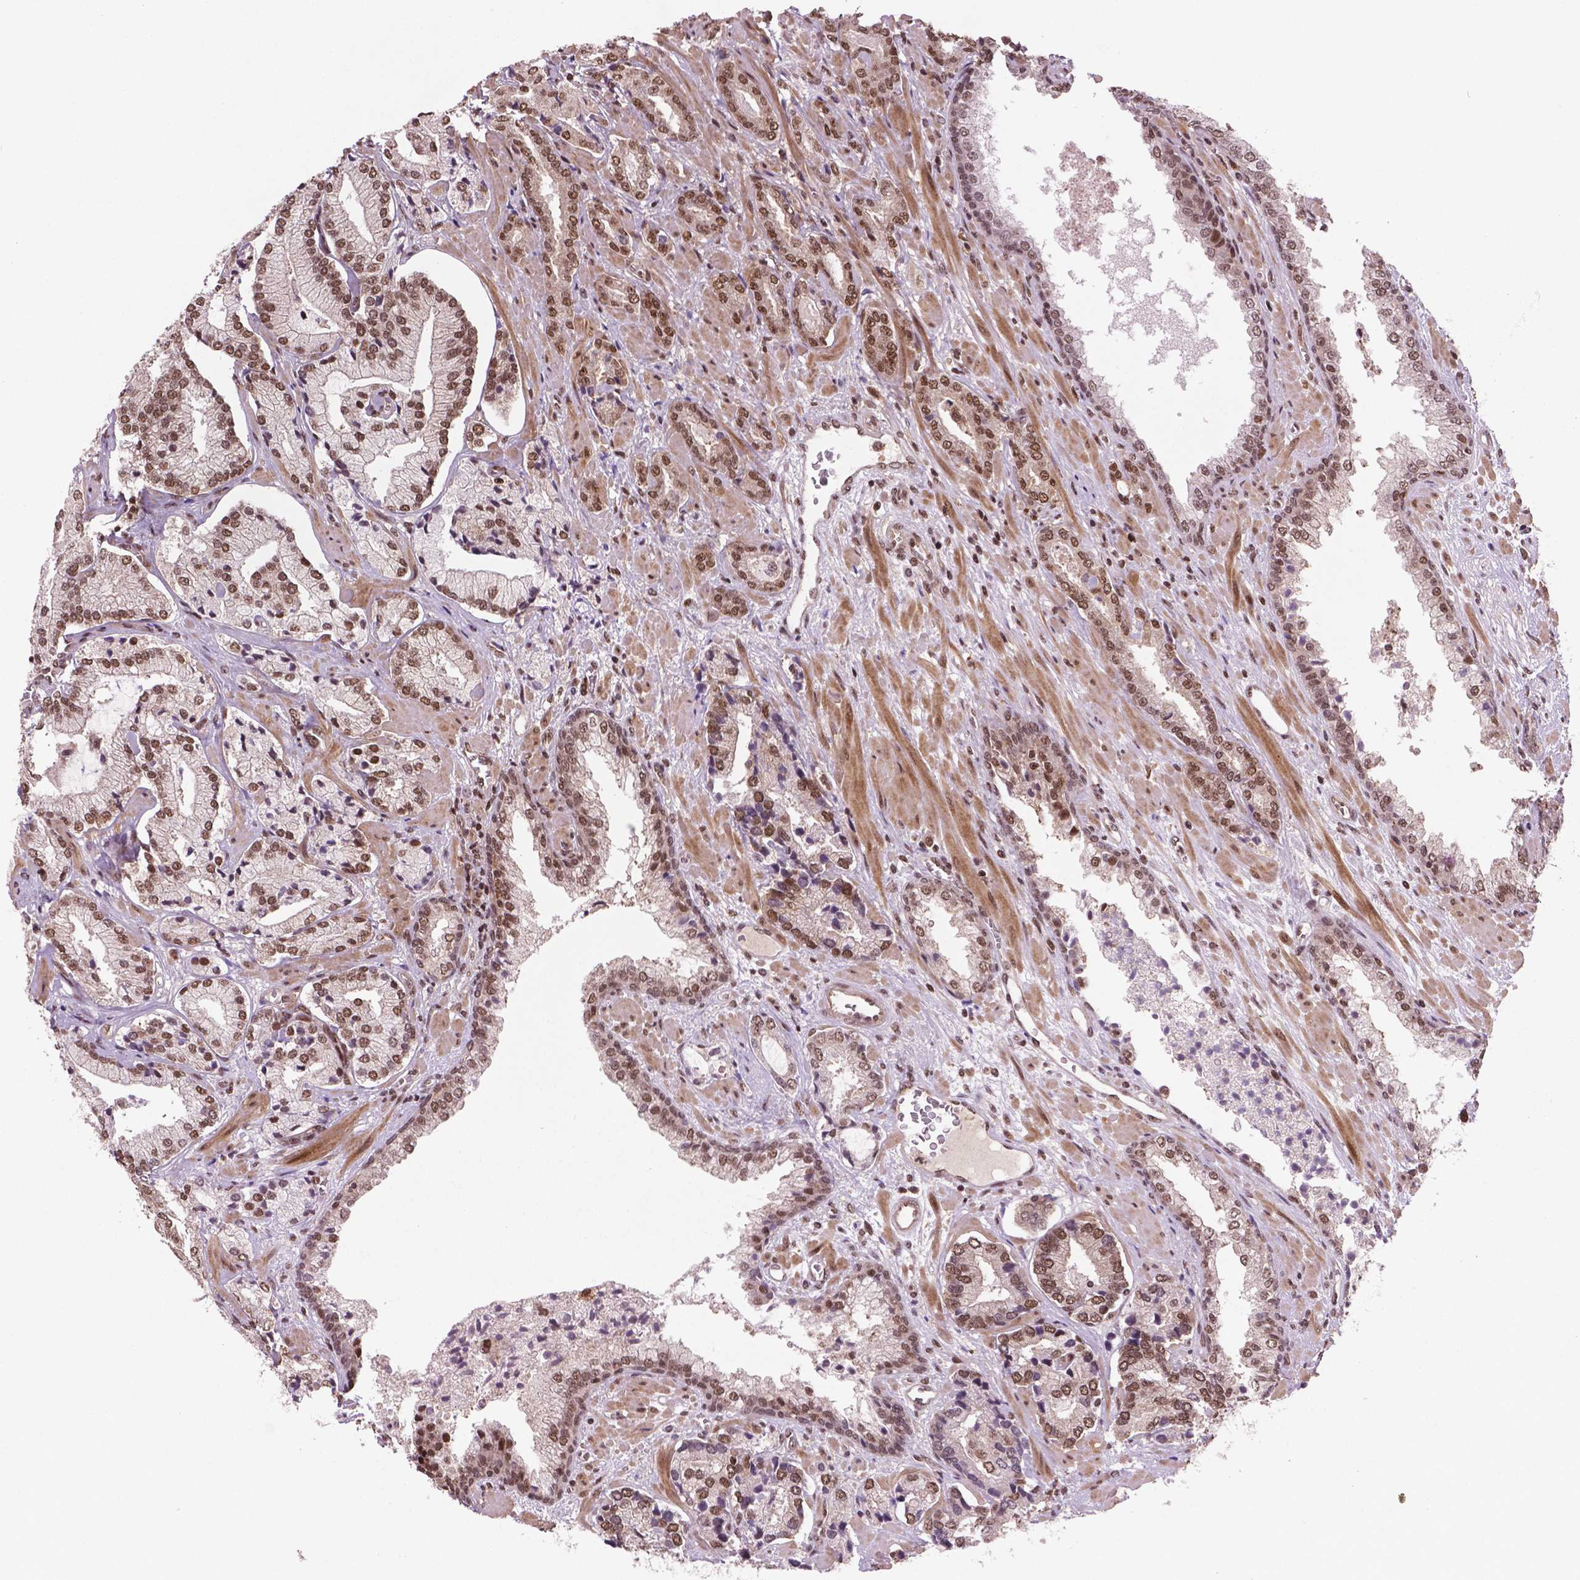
{"staining": {"intensity": "moderate", "quantity": ">75%", "location": "nuclear"}, "tissue": "prostate cancer", "cell_type": "Tumor cells", "image_type": "cancer", "snomed": [{"axis": "morphology", "description": "Adenocarcinoma, Low grade"}, {"axis": "topography", "description": "Prostate"}], "caption": "IHC micrograph of prostate low-grade adenocarcinoma stained for a protein (brown), which exhibits medium levels of moderate nuclear expression in about >75% of tumor cells.", "gene": "SIRT6", "patient": {"sex": "male", "age": 61}}